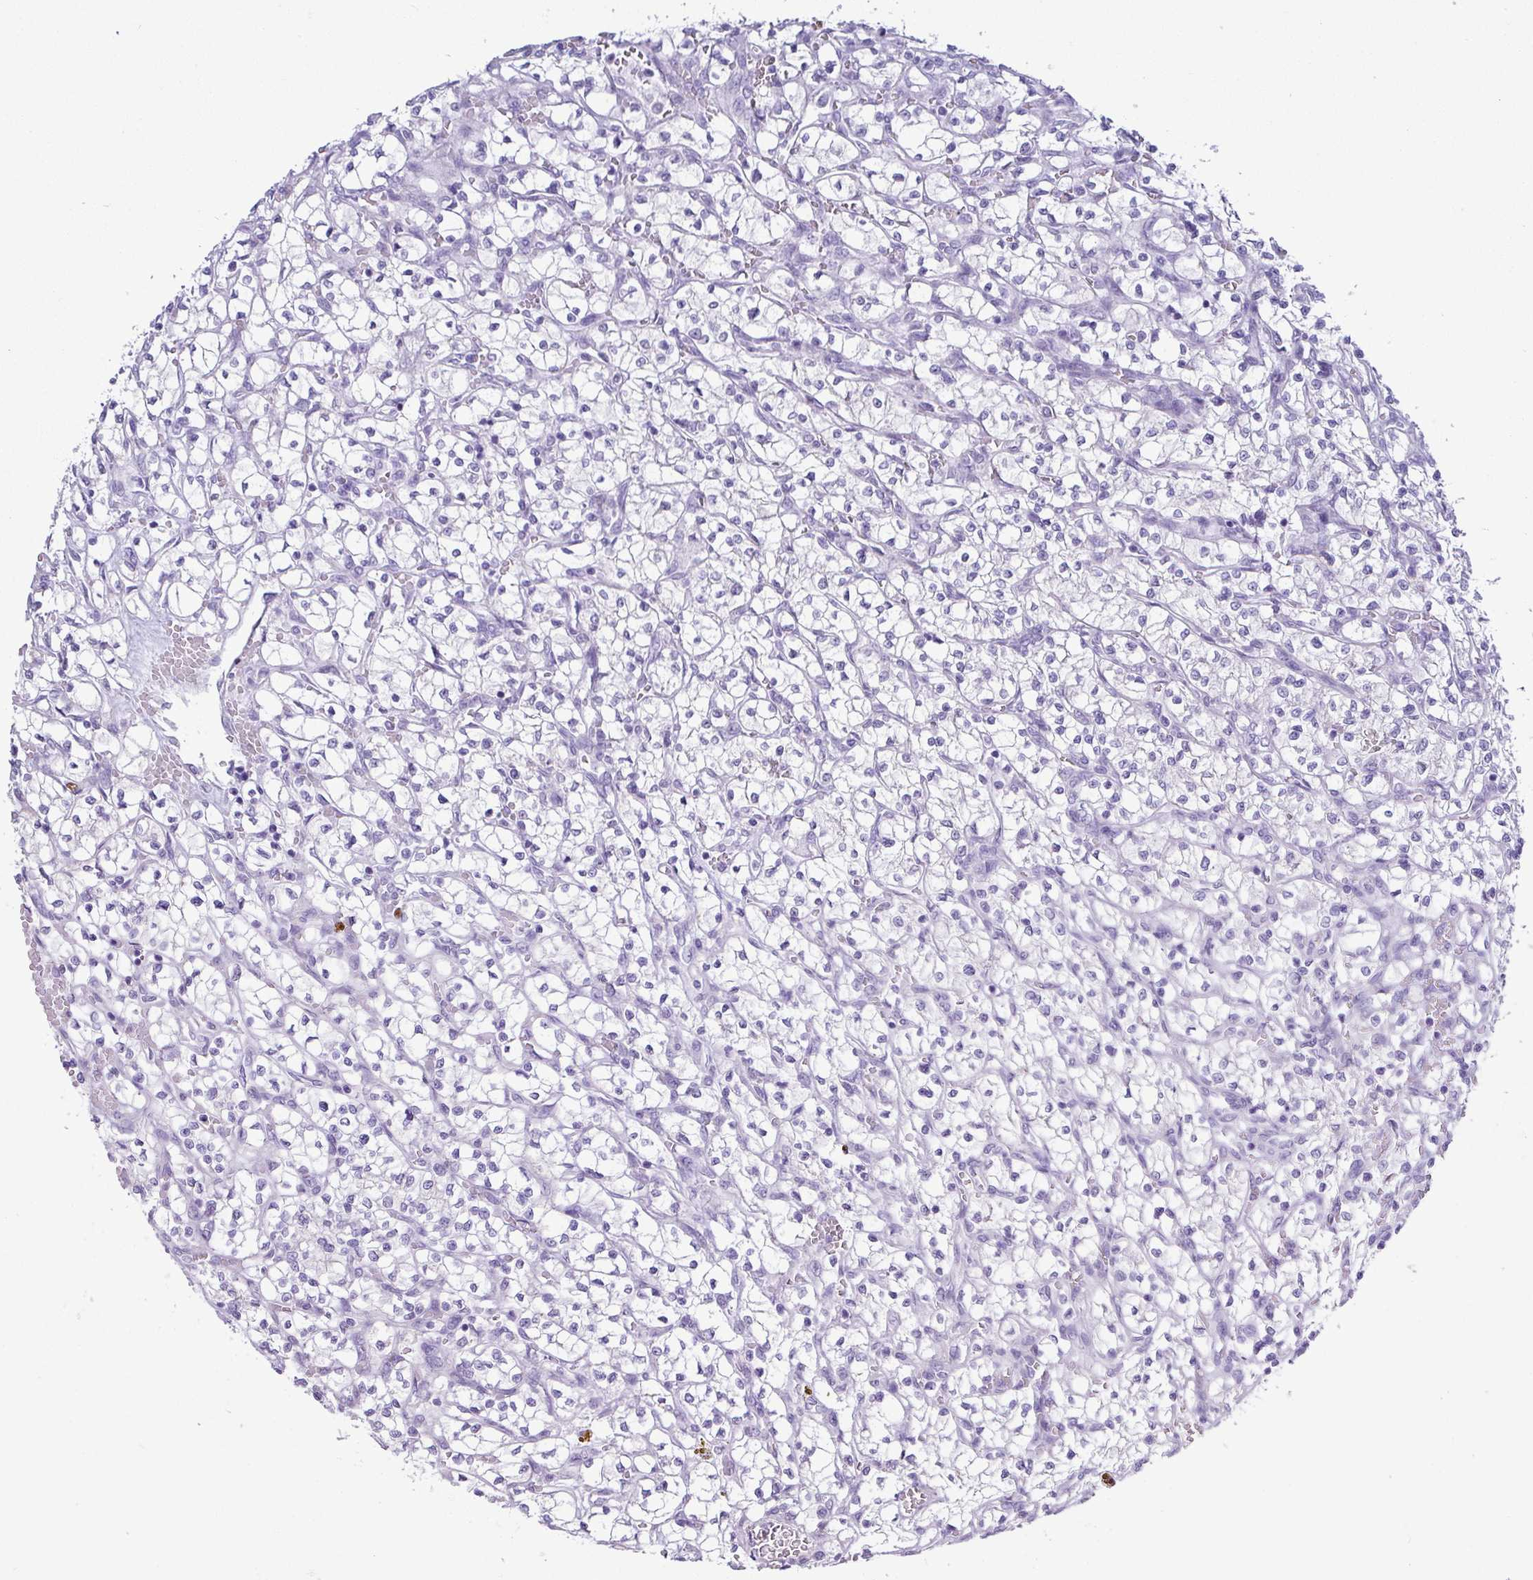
{"staining": {"intensity": "negative", "quantity": "none", "location": "none"}, "tissue": "renal cancer", "cell_type": "Tumor cells", "image_type": "cancer", "snomed": [{"axis": "morphology", "description": "Adenocarcinoma, NOS"}, {"axis": "topography", "description": "Kidney"}], "caption": "DAB (3,3'-diaminobenzidine) immunohistochemical staining of renal adenocarcinoma displays no significant positivity in tumor cells.", "gene": "BCL11A", "patient": {"sex": "female", "age": 64}}